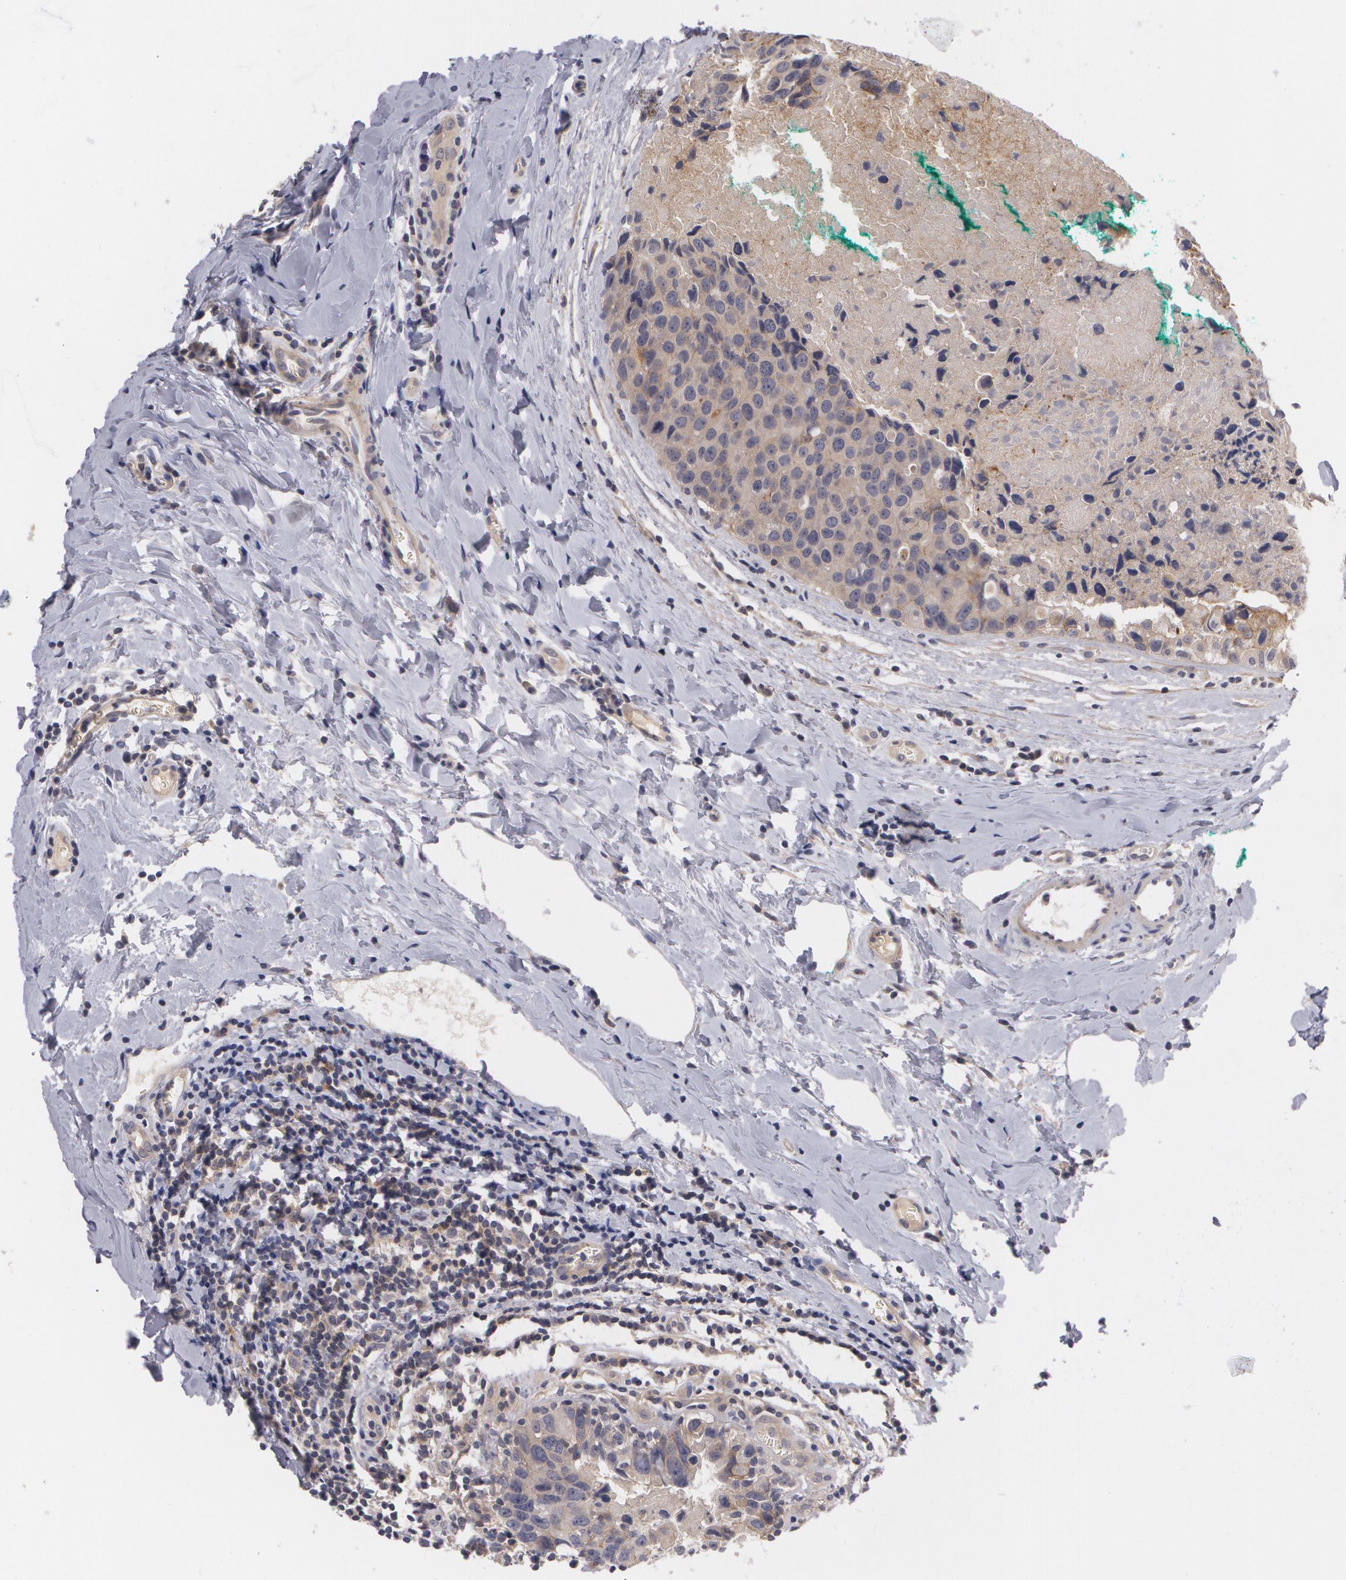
{"staining": {"intensity": "weak", "quantity": ">75%", "location": "cytoplasmic/membranous"}, "tissue": "breast cancer", "cell_type": "Tumor cells", "image_type": "cancer", "snomed": [{"axis": "morphology", "description": "Duct carcinoma"}, {"axis": "topography", "description": "Breast"}], "caption": "Protein expression analysis of invasive ductal carcinoma (breast) demonstrates weak cytoplasmic/membranous staining in about >75% of tumor cells.", "gene": "CASK", "patient": {"sex": "female", "age": 24}}